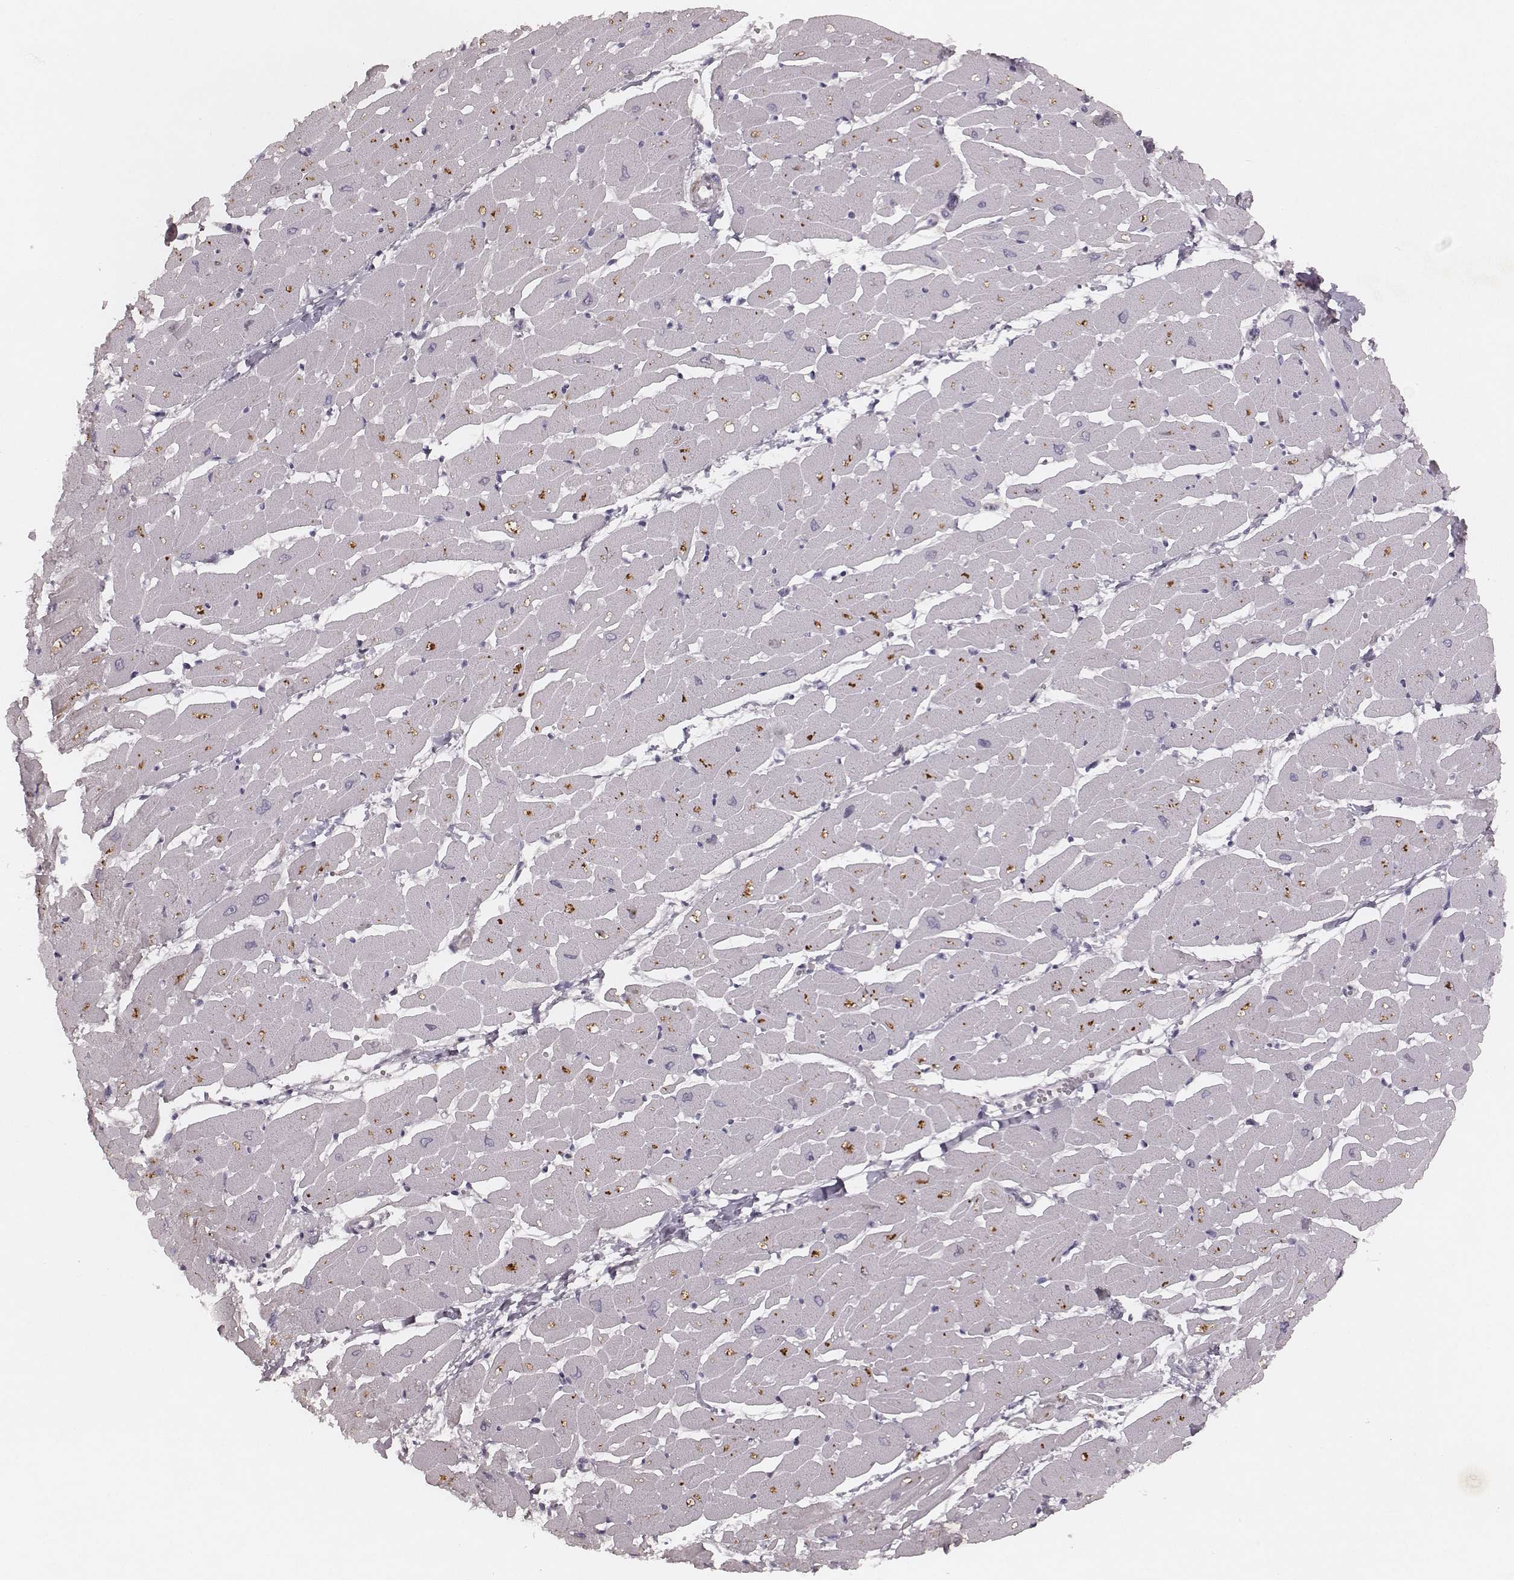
{"staining": {"intensity": "negative", "quantity": "none", "location": "none"}, "tissue": "heart muscle", "cell_type": "Cardiomyocytes", "image_type": "normal", "snomed": [{"axis": "morphology", "description": "Normal tissue, NOS"}, {"axis": "topography", "description": "Heart"}], "caption": "Micrograph shows no protein positivity in cardiomyocytes of unremarkable heart muscle. Brightfield microscopy of IHC stained with DAB (3,3'-diaminobenzidine) (brown) and hematoxylin (blue), captured at high magnification.", "gene": "FAM13B", "patient": {"sex": "male", "age": 57}}